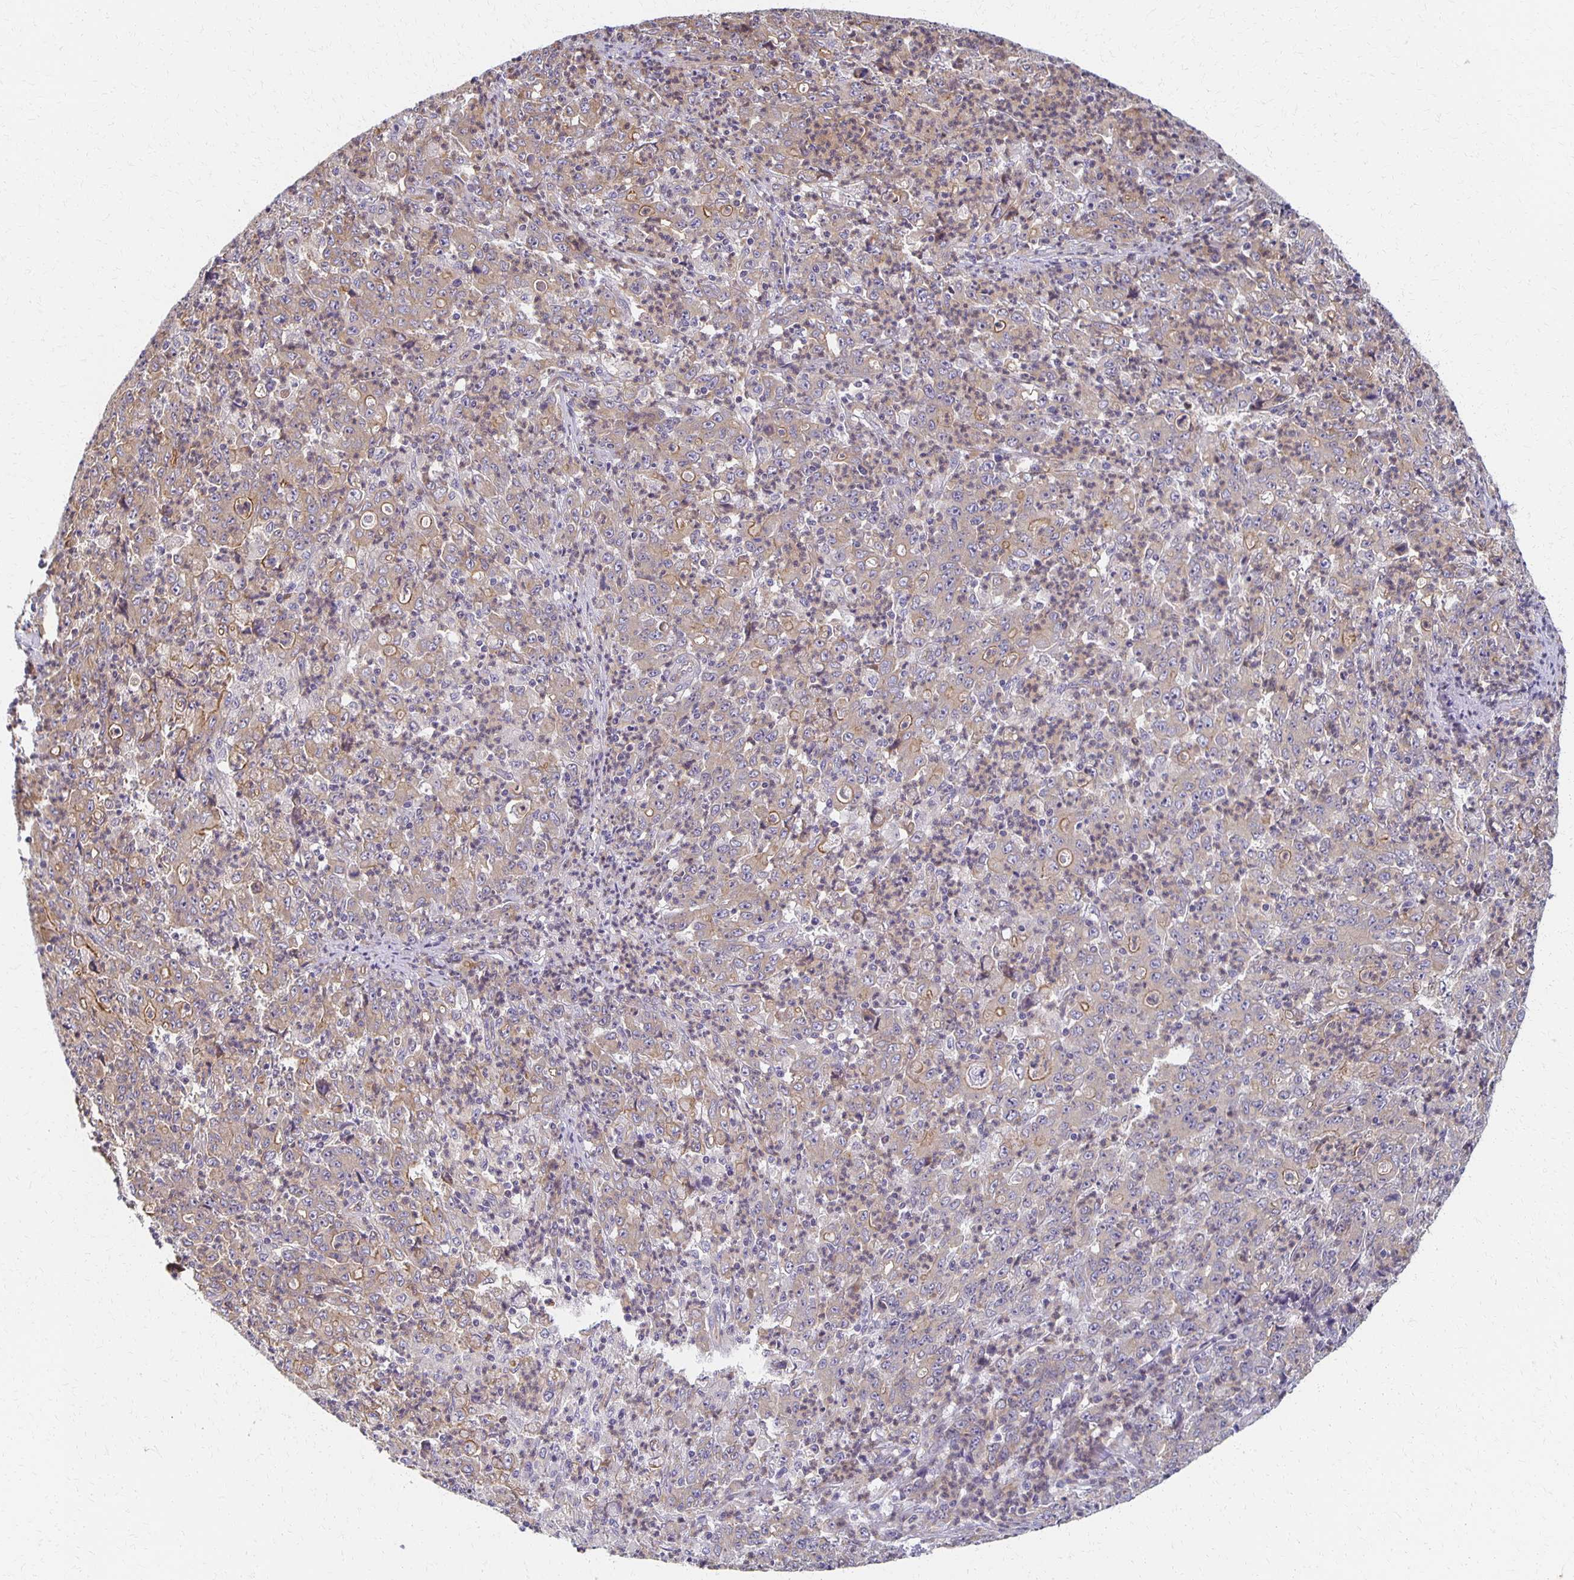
{"staining": {"intensity": "weak", "quantity": "25%-75%", "location": "cytoplasmic/membranous"}, "tissue": "stomach cancer", "cell_type": "Tumor cells", "image_type": "cancer", "snomed": [{"axis": "morphology", "description": "Adenocarcinoma, NOS"}, {"axis": "topography", "description": "Stomach, lower"}], "caption": "A micrograph of adenocarcinoma (stomach) stained for a protein reveals weak cytoplasmic/membranous brown staining in tumor cells.", "gene": "SORL1", "patient": {"sex": "female", "age": 71}}